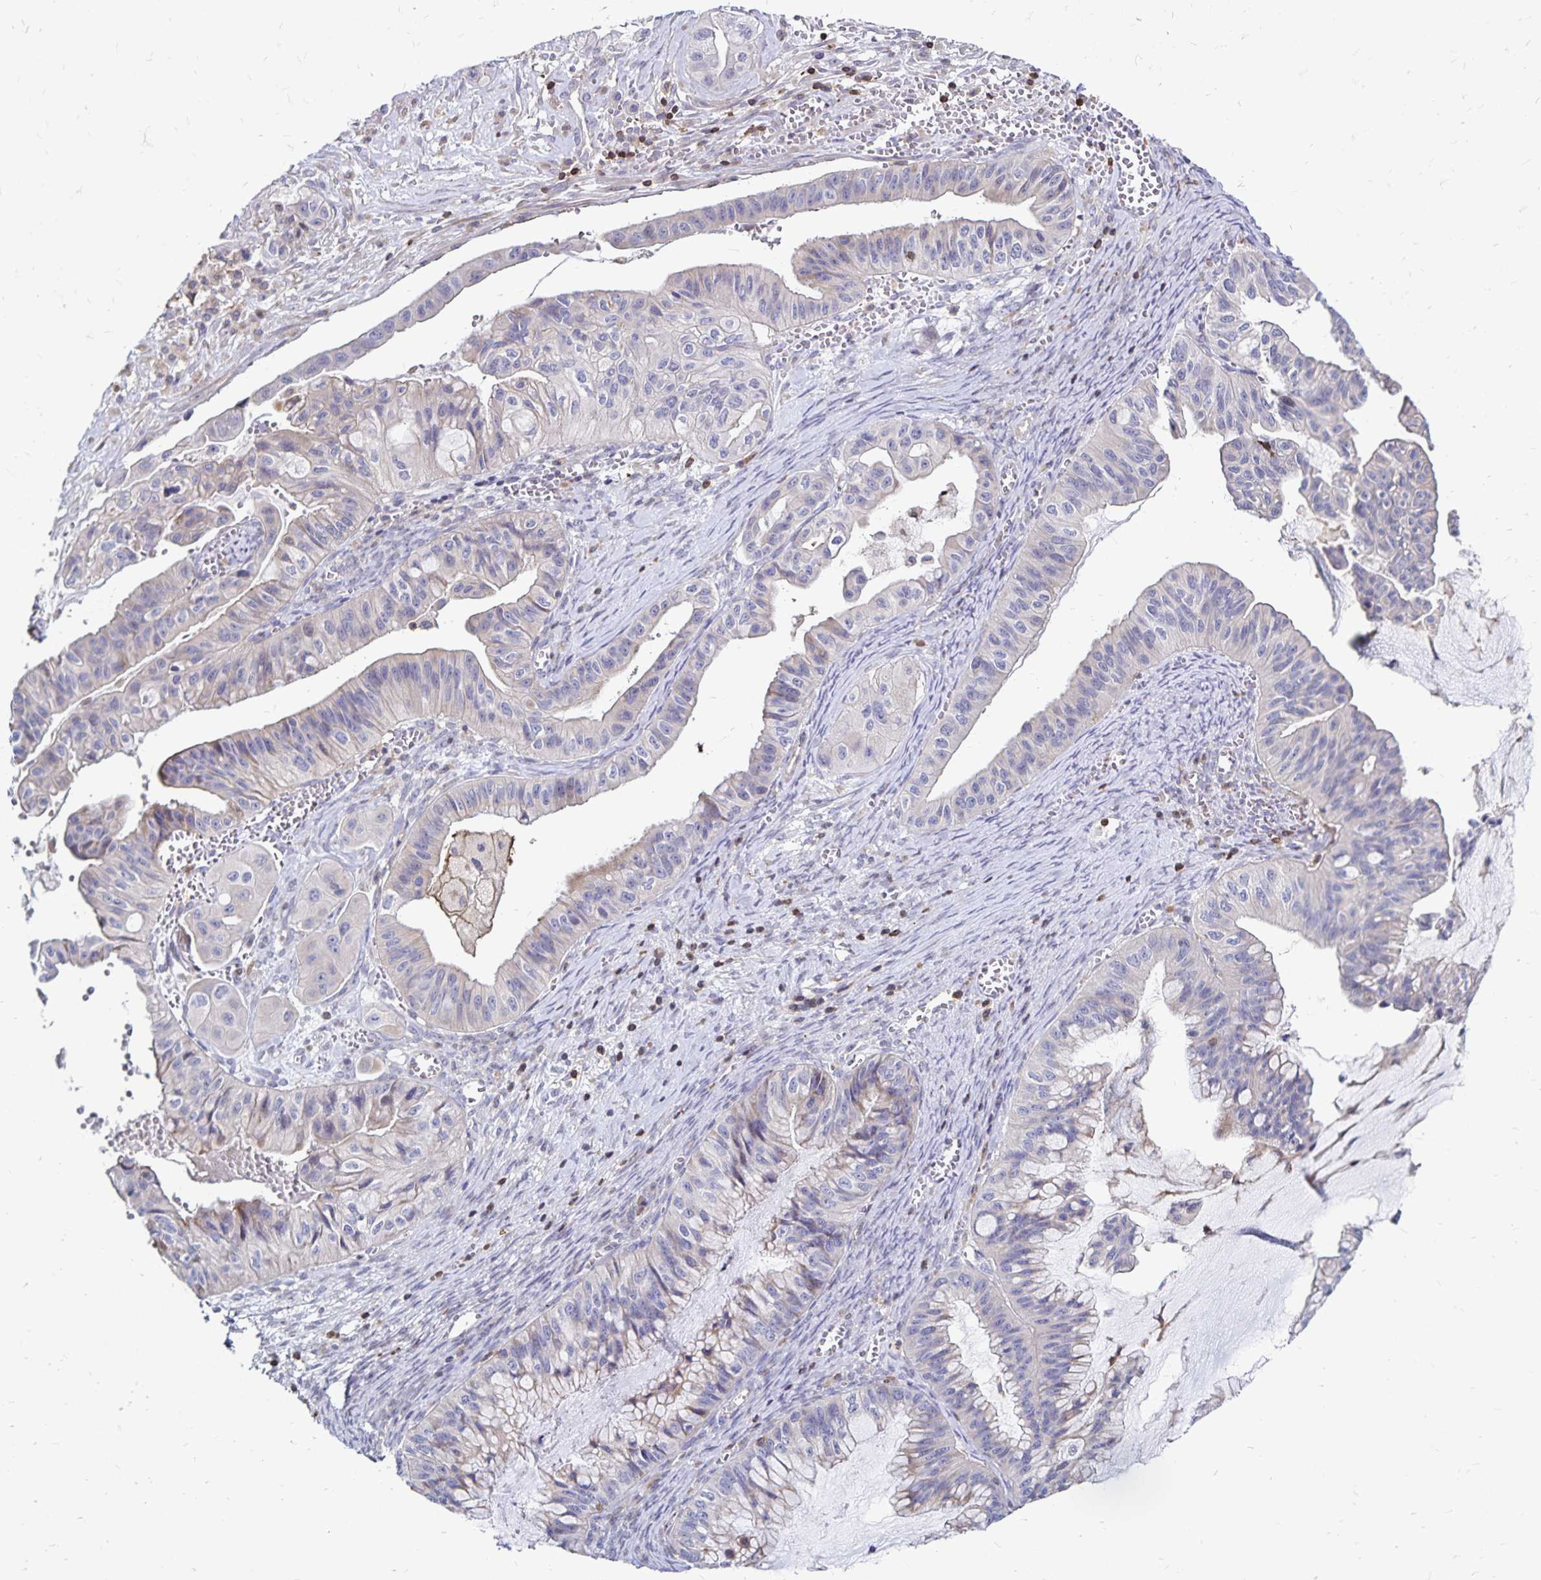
{"staining": {"intensity": "weak", "quantity": "<25%", "location": "cytoplasmic/membranous"}, "tissue": "ovarian cancer", "cell_type": "Tumor cells", "image_type": "cancer", "snomed": [{"axis": "morphology", "description": "Cystadenocarcinoma, mucinous, NOS"}, {"axis": "topography", "description": "Ovary"}], "caption": "Tumor cells show no significant protein positivity in ovarian cancer (mucinous cystadenocarcinoma).", "gene": "NAGPA", "patient": {"sex": "female", "age": 72}}